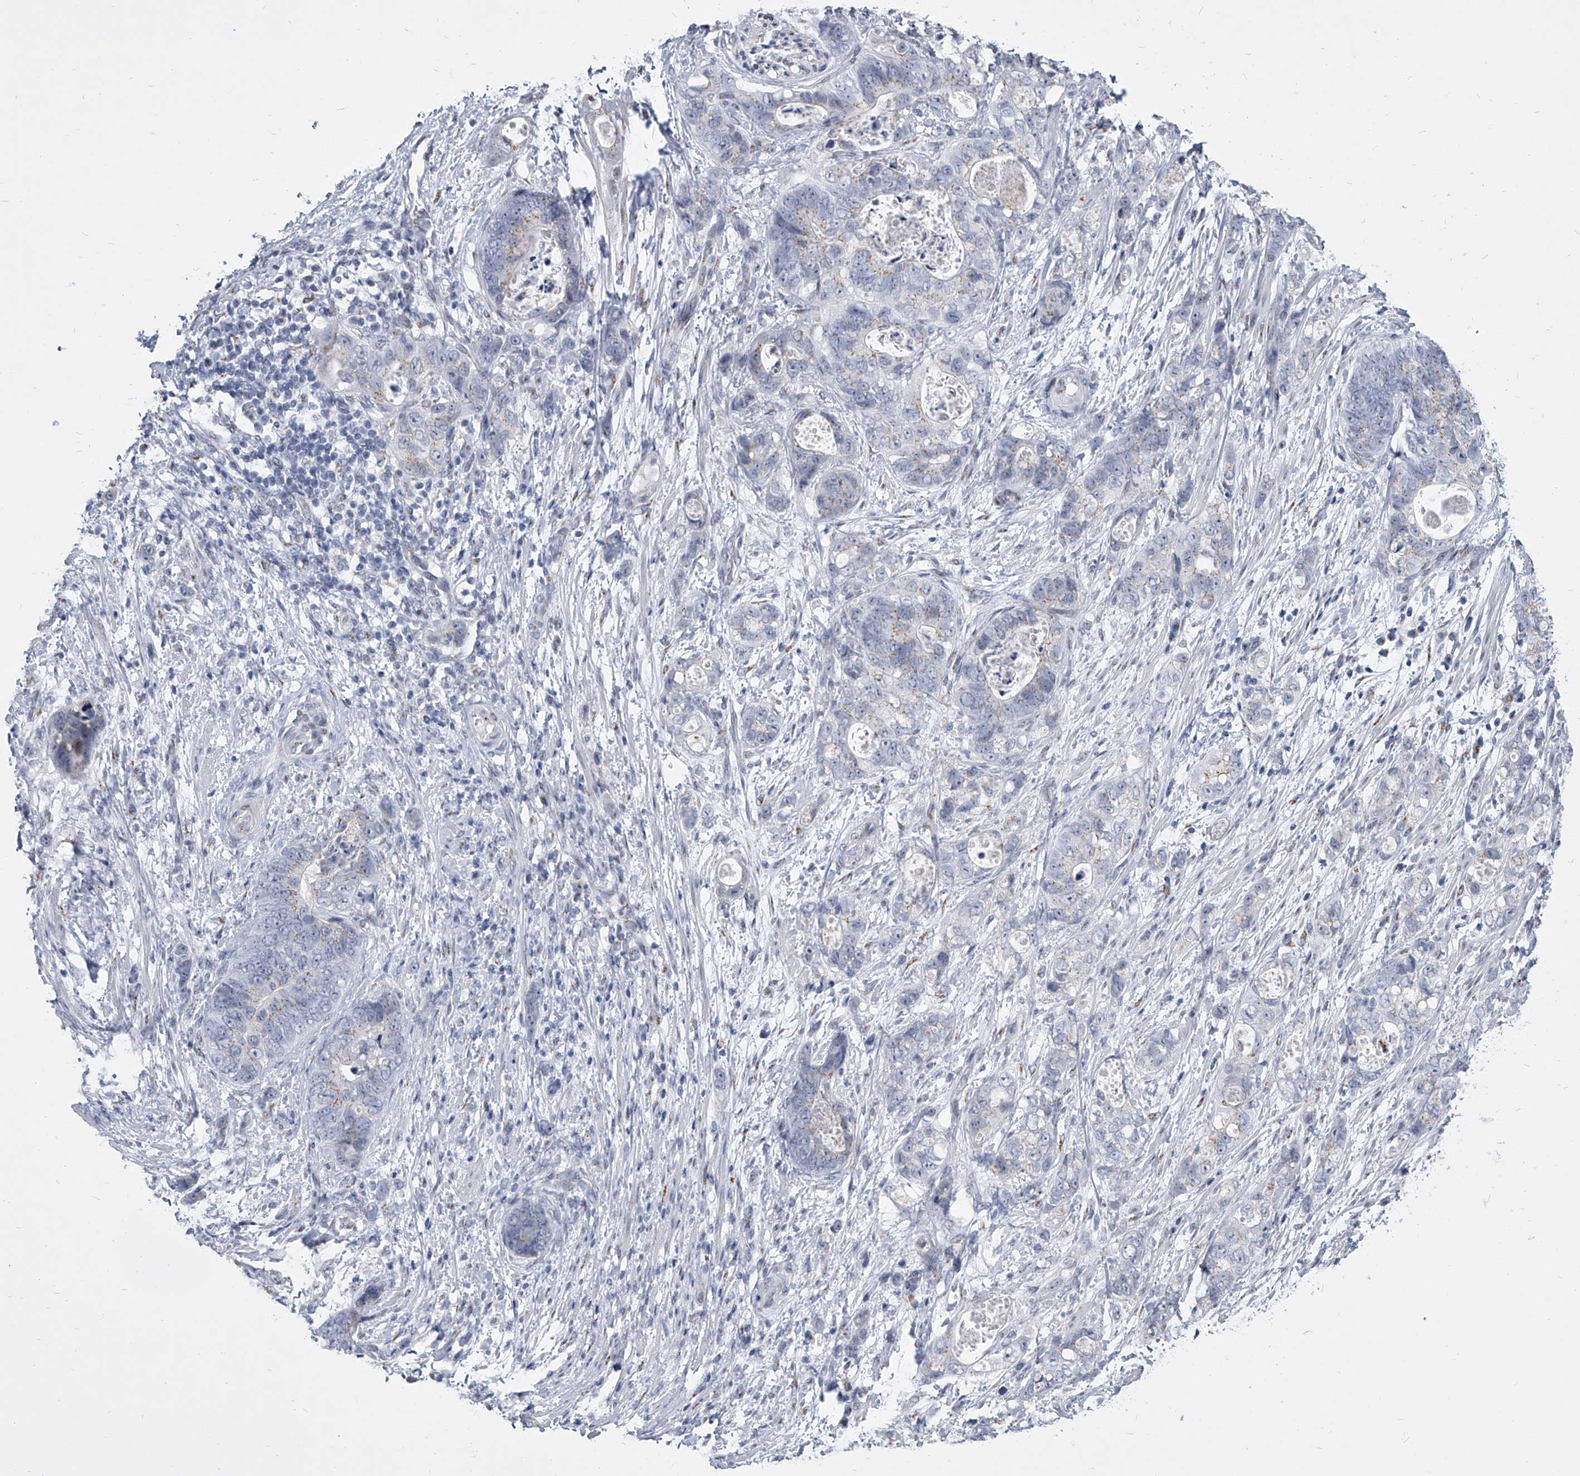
{"staining": {"intensity": "weak", "quantity": "<25%", "location": "cytoplasmic/membranous"}, "tissue": "stomach cancer", "cell_type": "Tumor cells", "image_type": "cancer", "snomed": [{"axis": "morphology", "description": "Normal tissue, NOS"}, {"axis": "morphology", "description": "Adenocarcinoma, NOS"}, {"axis": "topography", "description": "Stomach"}], "caption": "The micrograph displays no significant positivity in tumor cells of adenocarcinoma (stomach).", "gene": "EVA1C", "patient": {"sex": "female", "age": 89}}